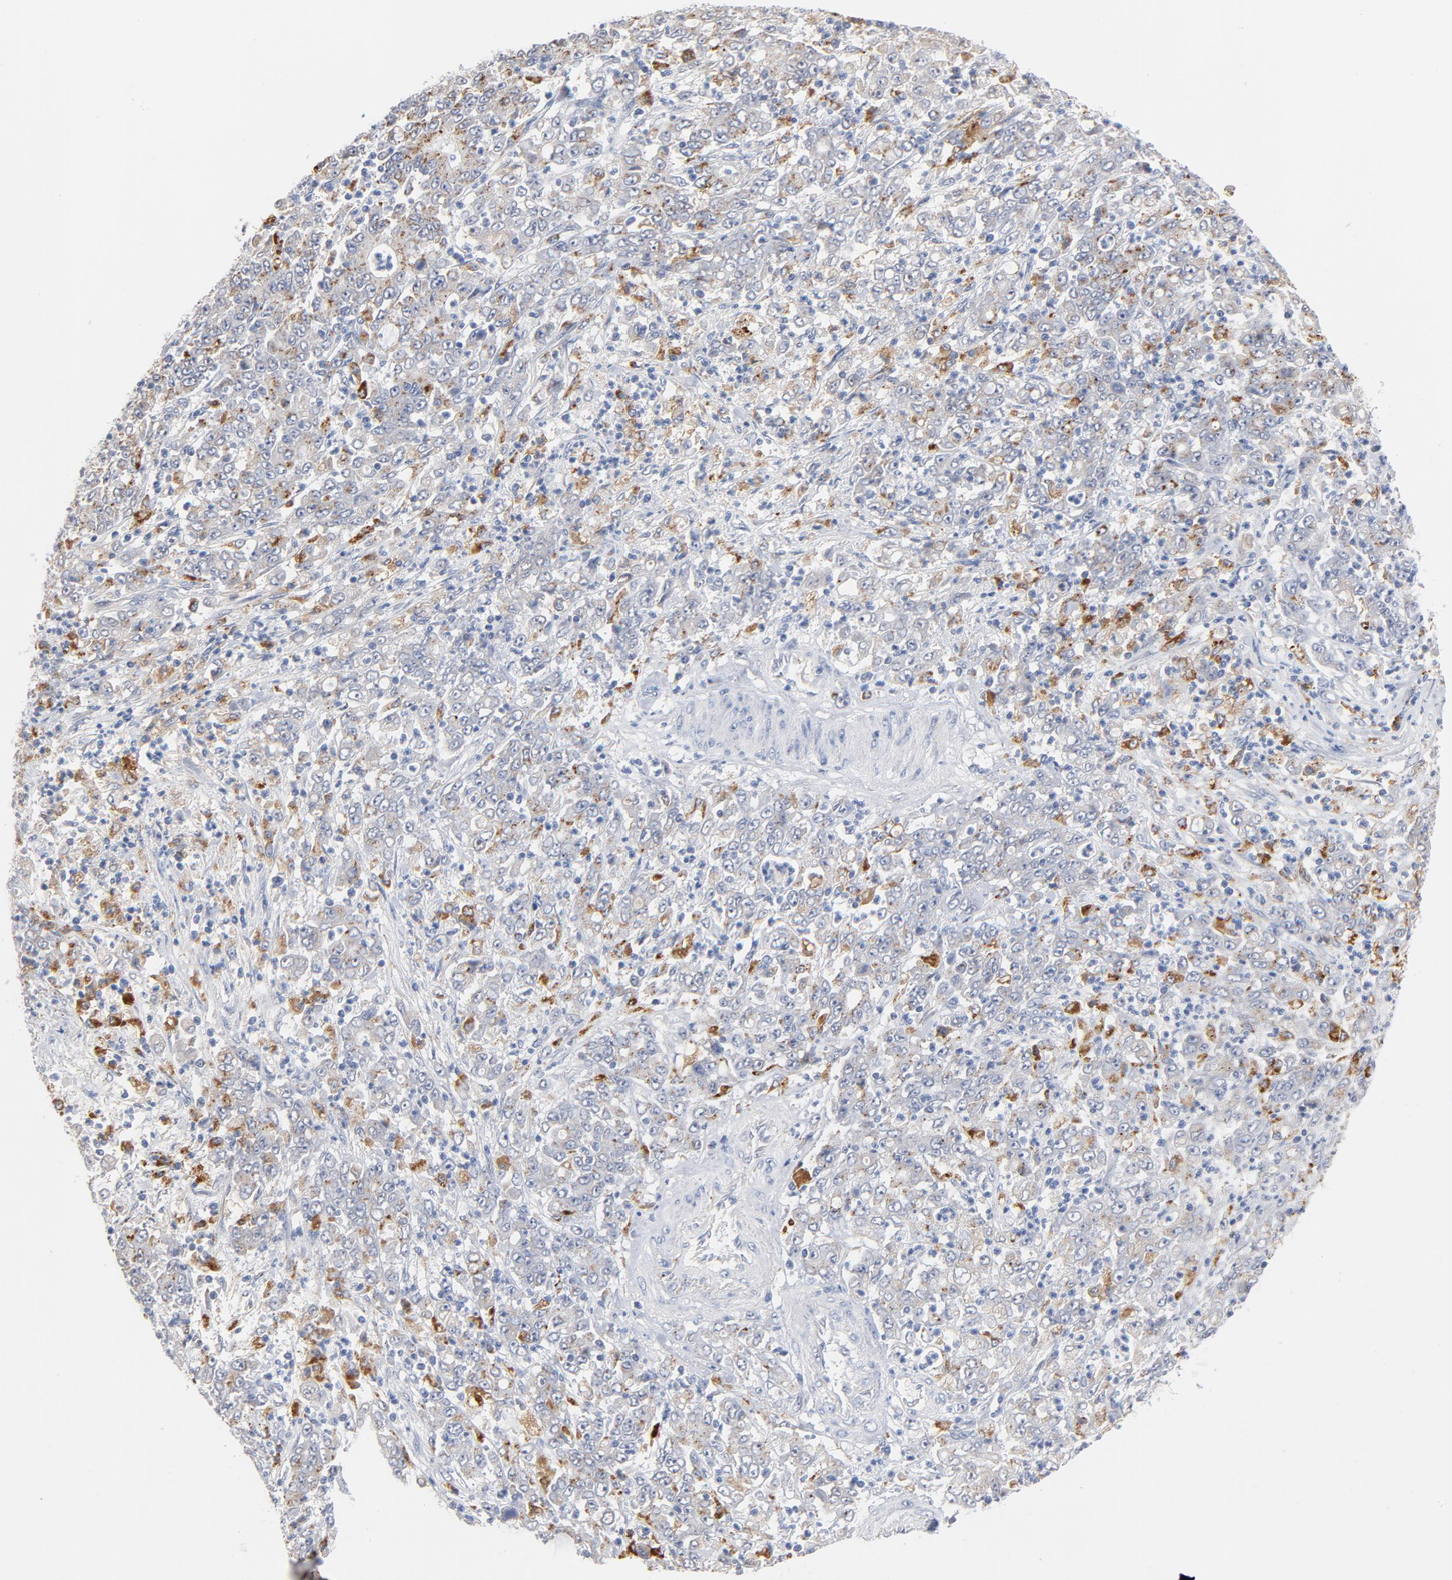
{"staining": {"intensity": "moderate", "quantity": "25%-75%", "location": "cytoplasmic/membranous"}, "tissue": "stomach cancer", "cell_type": "Tumor cells", "image_type": "cancer", "snomed": [{"axis": "morphology", "description": "Adenocarcinoma, NOS"}, {"axis": "topography", "description": "Stomach, lower"}], "caption": "An IHC photomicrograph of neoplastic tissue is shown. Protein staining in brown shows moderate cytoplasmic/membranous positivity in stomach adenocarcinoma within tumor cells.", "gene": "LTBP2", "patient": {"sex": "female", "age": 71}}